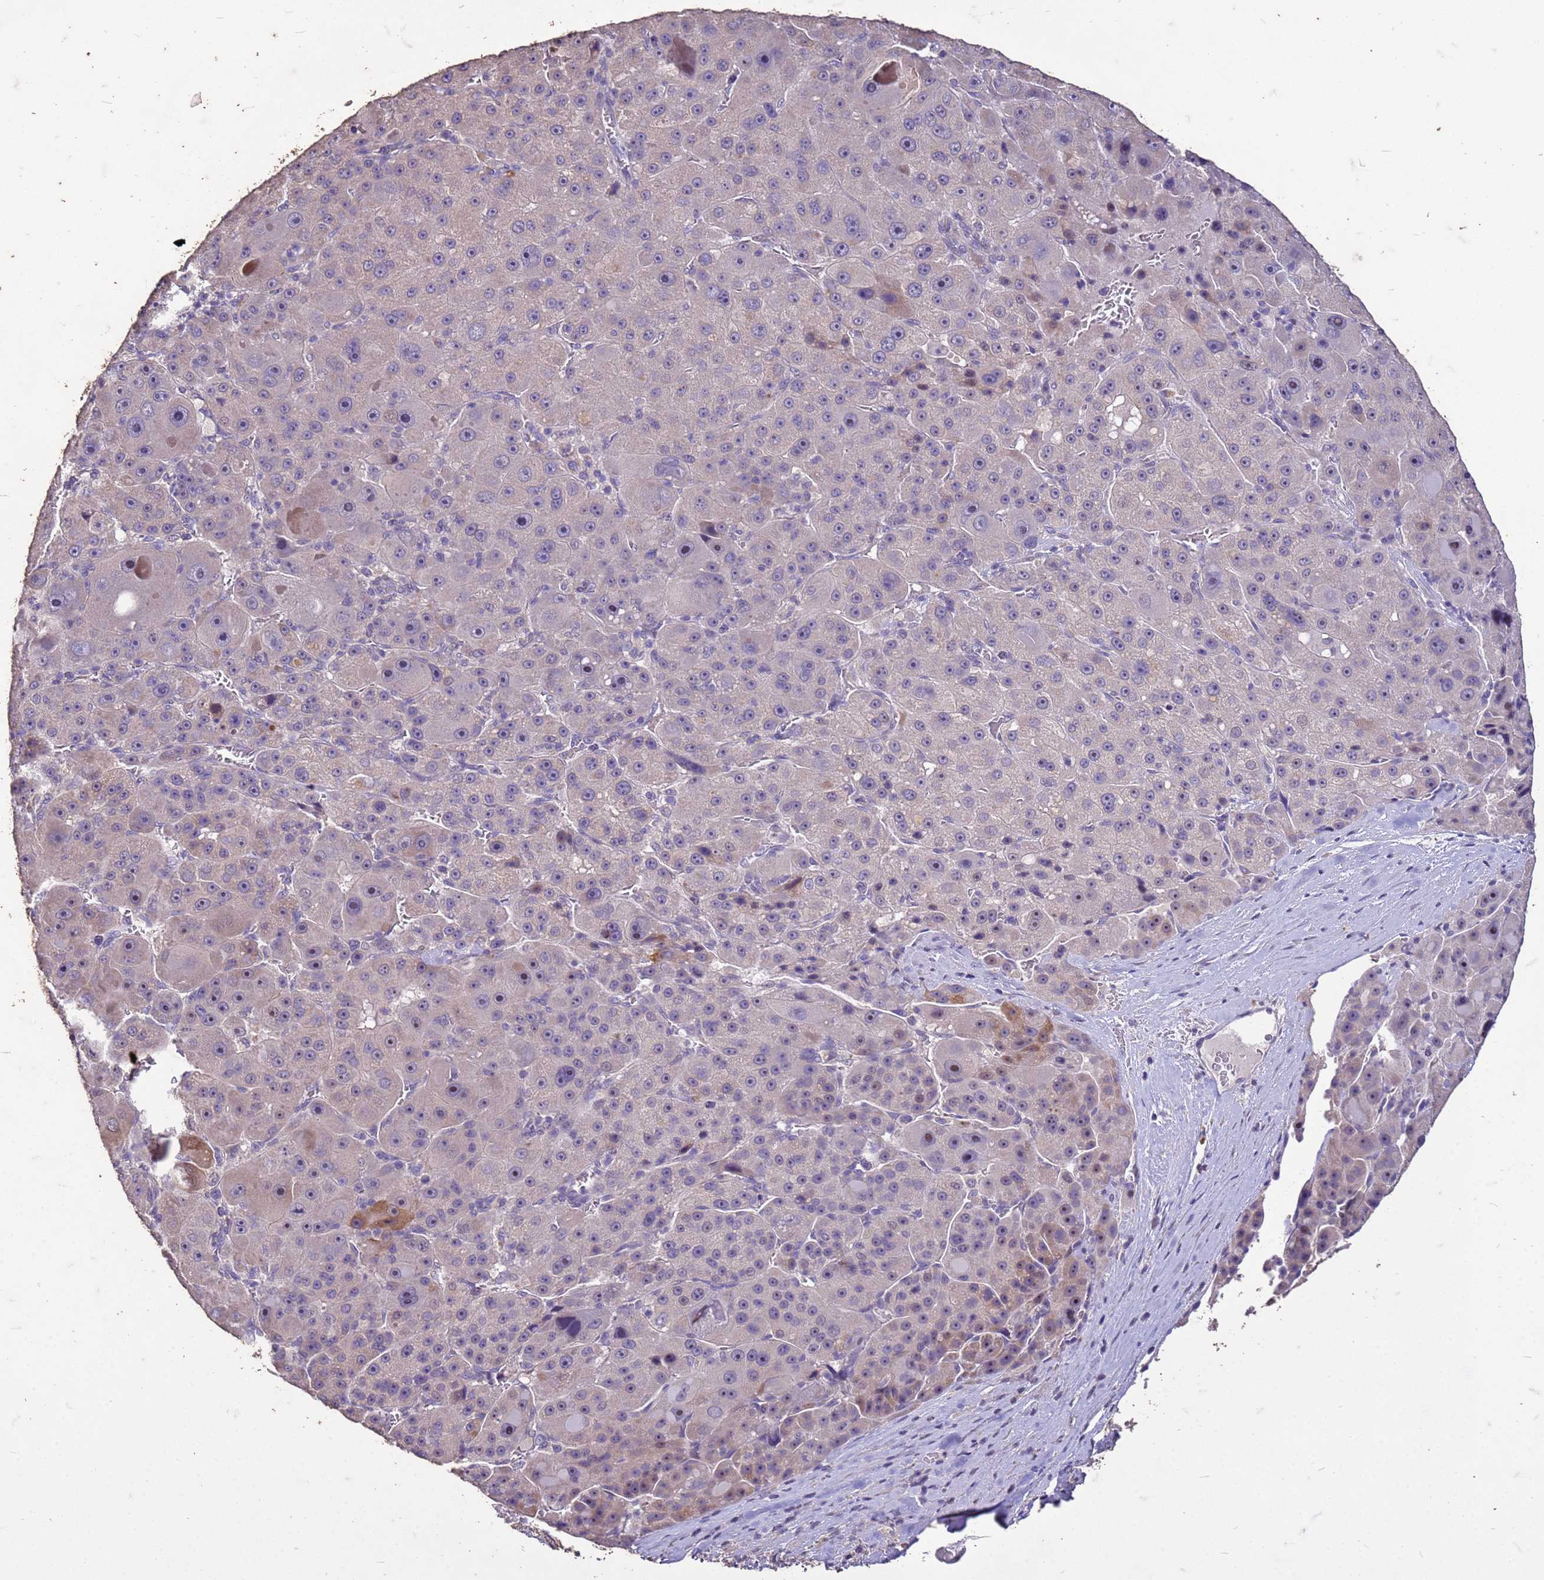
{"staining": {"intensity": "negative", "quantity": "none", "location": "none"}, "tissue": "liver cancer", "cell_type": "Tumor cells", "image_type": "cancer", "snomed": [{"axis": "morphology", "description": "Carcinoma, Hepatocellular, NOS"}, {"axis": "topography", "description": "Liver"}], "caption": "A photomicrograph of liver cancer (hepatocellular carcinoma) stained for a protein shows no brown staining in tumor cells. (DAB (3,3'-diaminobenzidine) immunohistochemistry (IHC) visualized using brightfield microscopy, high magnification).", "gene": "FAM184B", "patient": {"sex": "male", "age": 76}}